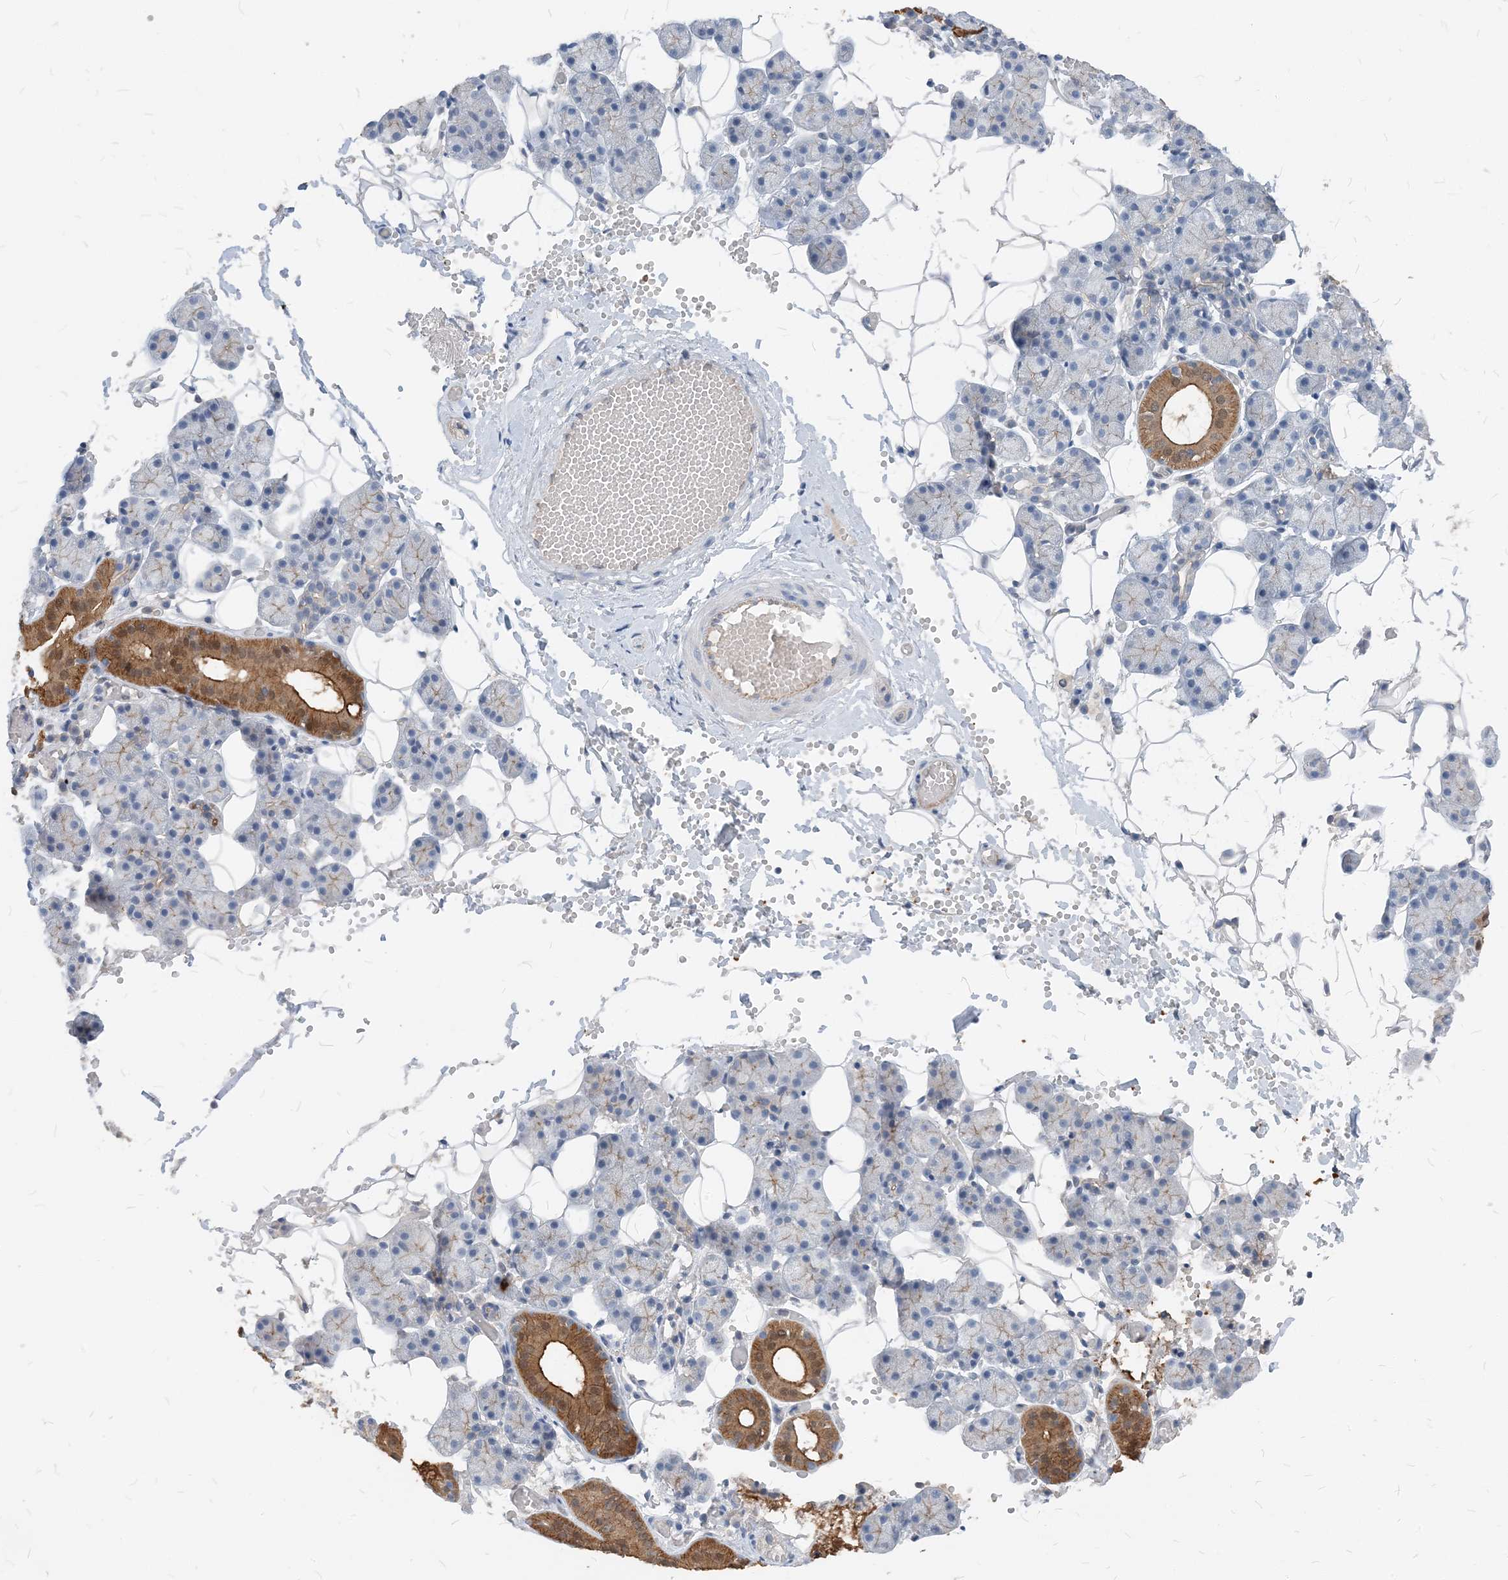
{"staining": {"intensity": "moderate", "quantity": "<25%", "location": "cytoplasmic/membranous,nuclear"}, "tissue": "salivary gland", "cell_type": "Glandular cells", "image_type": "normal", "snomed": [{"axis": "morphology", "description": "Normal tissue, NOS"}, {"axis": "topography", "description": "Salivary gland"}], "caption": "DAB immunohistochemical staining of normal human salivary gland shows moderate cytoplasmic/membranous,nuclear protein expression in about <25% of glandular cells.", "gene": "NCOA7", "patient": {"sex": "female", "age": 33}}